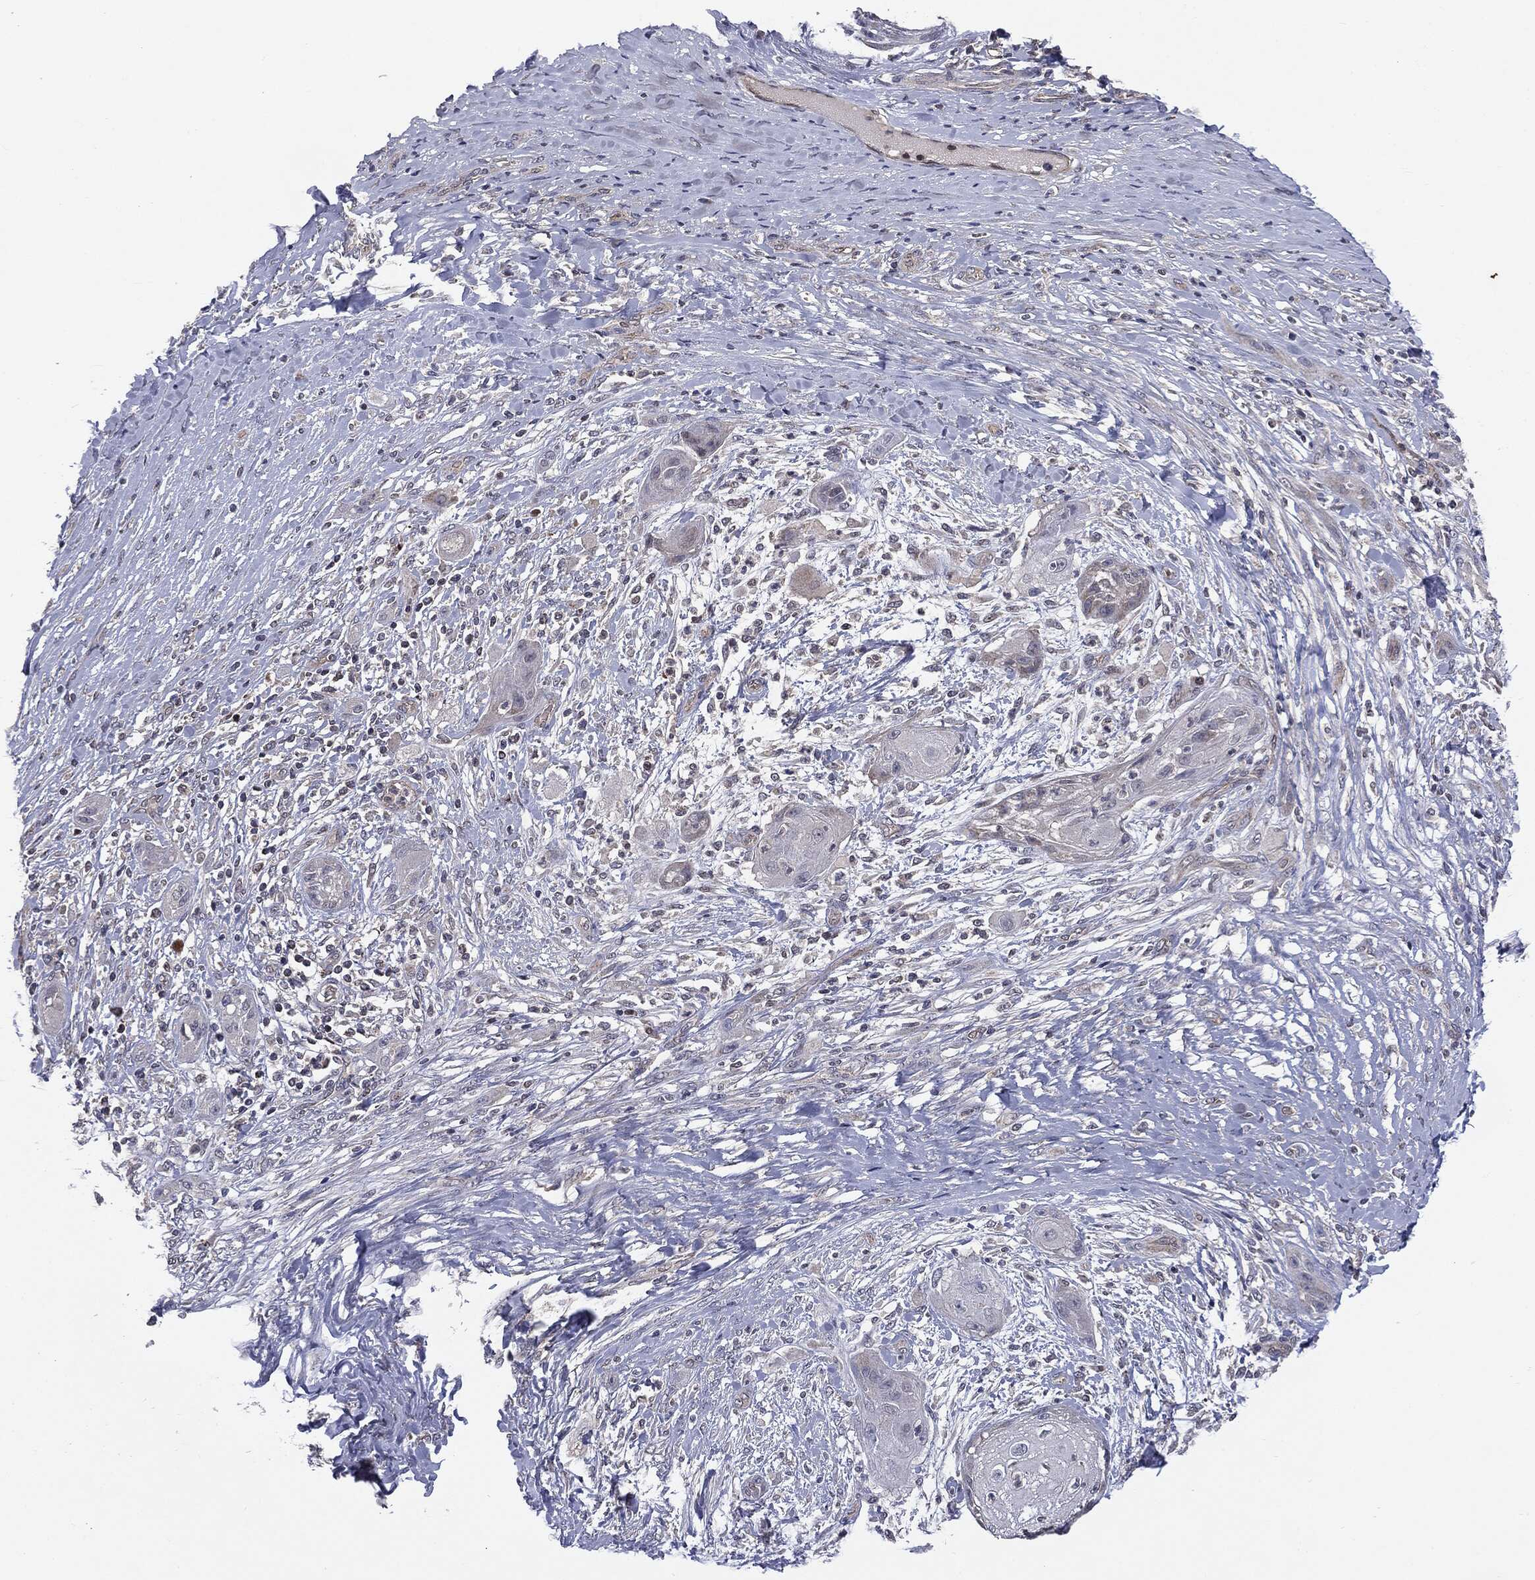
{"staining": {"intensity": "negative", "quantity": "none", "location": "none"}, "tissue": "skin cancer", "cell_type": "Tumor cells", "image_type": "cancer", "snomed": [{"axis": "morphology", "description": "Squamous cell carcinoma, NOS"}, {"axis": "topography", "description": "Skin"}], "caption": "This is an immunohistochemistry image of skin squamous cell carcinoma. There is no positivity in tumor cells.", "gene": "PTPA", "patient": {"sex": "male", "age": 62}}